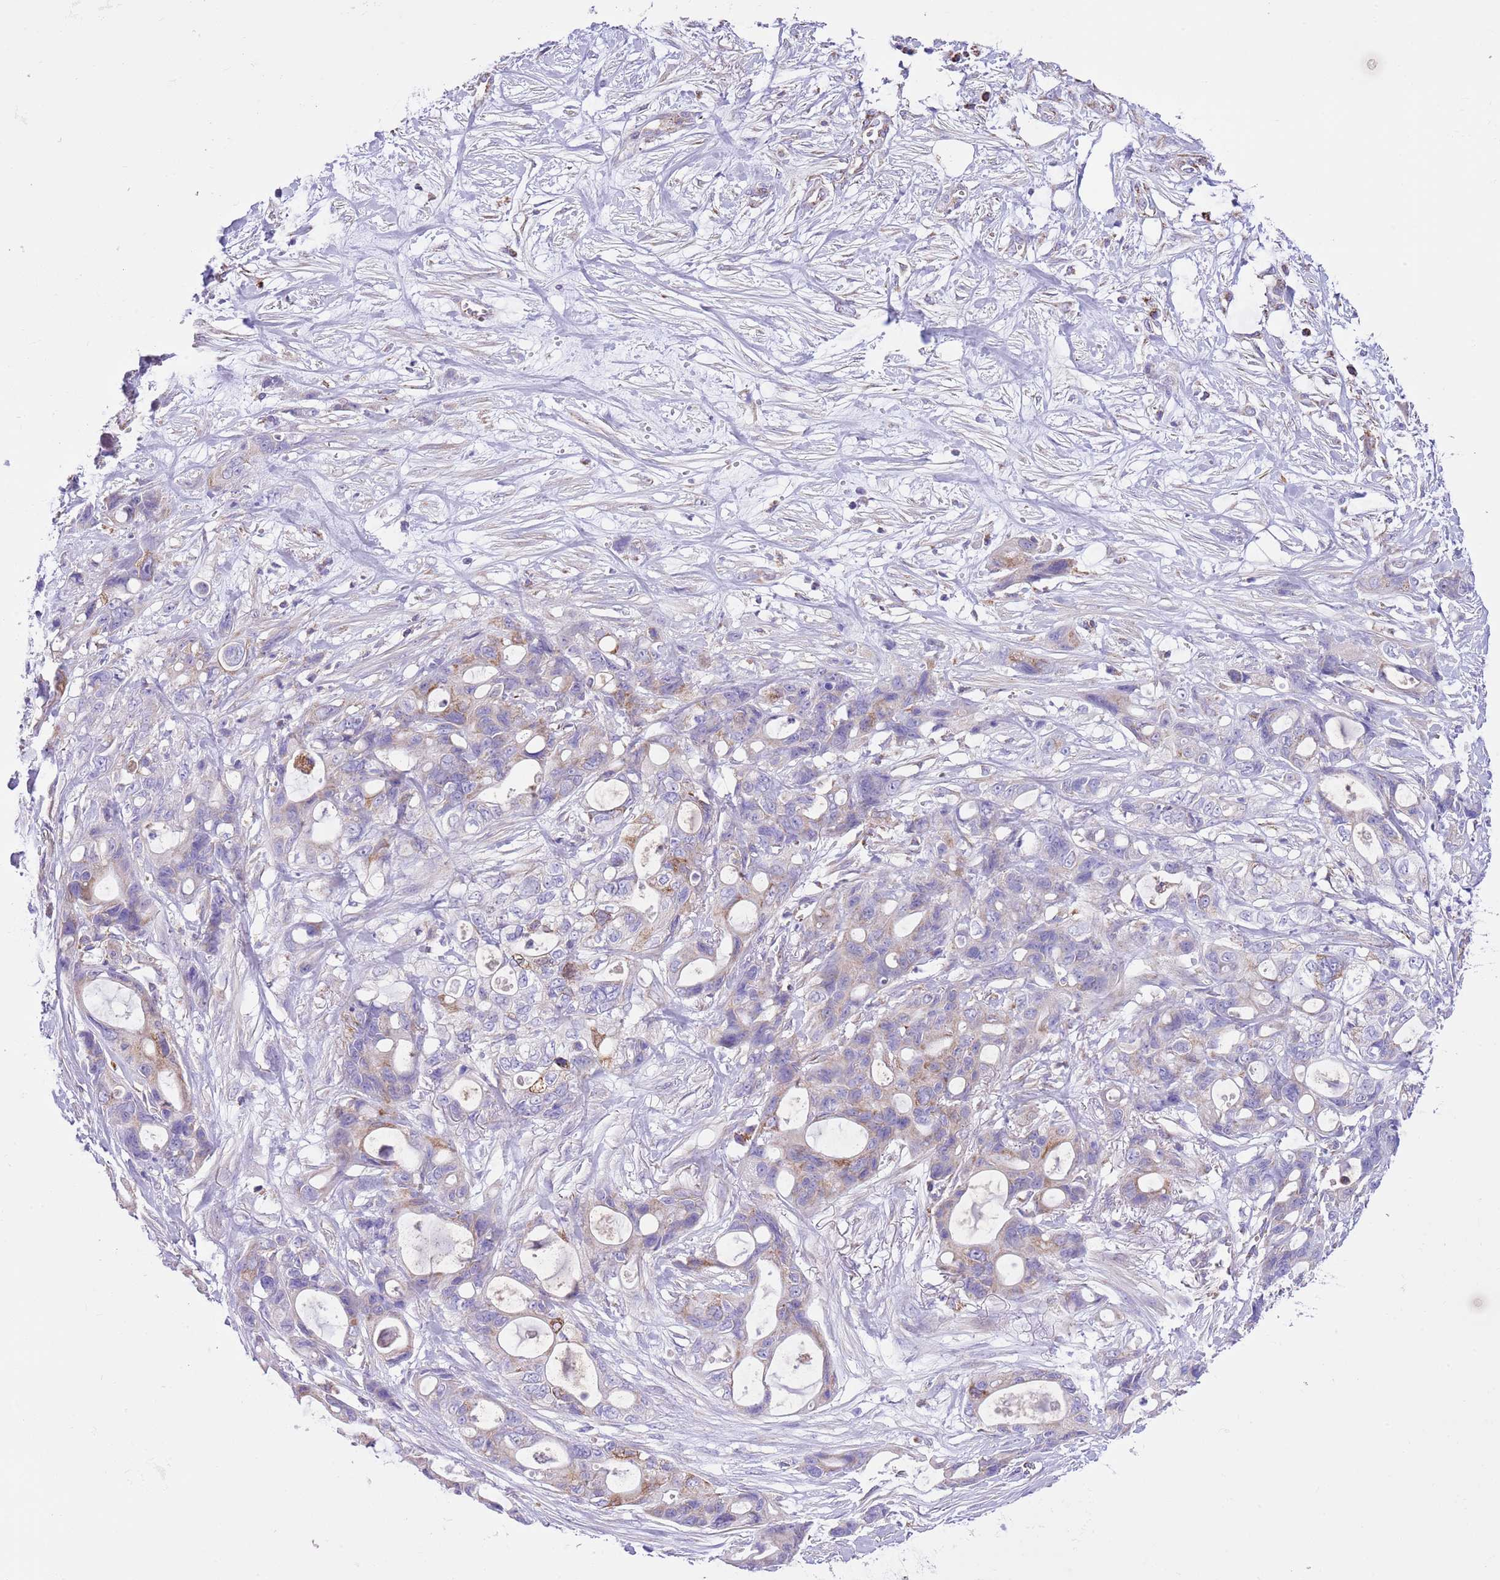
{"staining": {"intensity": "moderate", "quantity": "<25%", "location": "cytoplasmic/membranous"}, "tissue": "ovarian cancer", "cell_type": "Tumor cells", "image_type": "cancer", "snomed": [{"axis": "morphology", "description": "Cystadenocarcinoma, mucinous, NOS"}, {"axis": "topography", "description": "Ovary"}], "caption": "Protein analysis of ovarian mucinous cystadenocarcinoma tissue shows moderate cytoplasmic/membranous positivity in approximately <25% of tumor cells.", "gene": "SS18L2", "patient": {"sex": "female", "age": 70}}